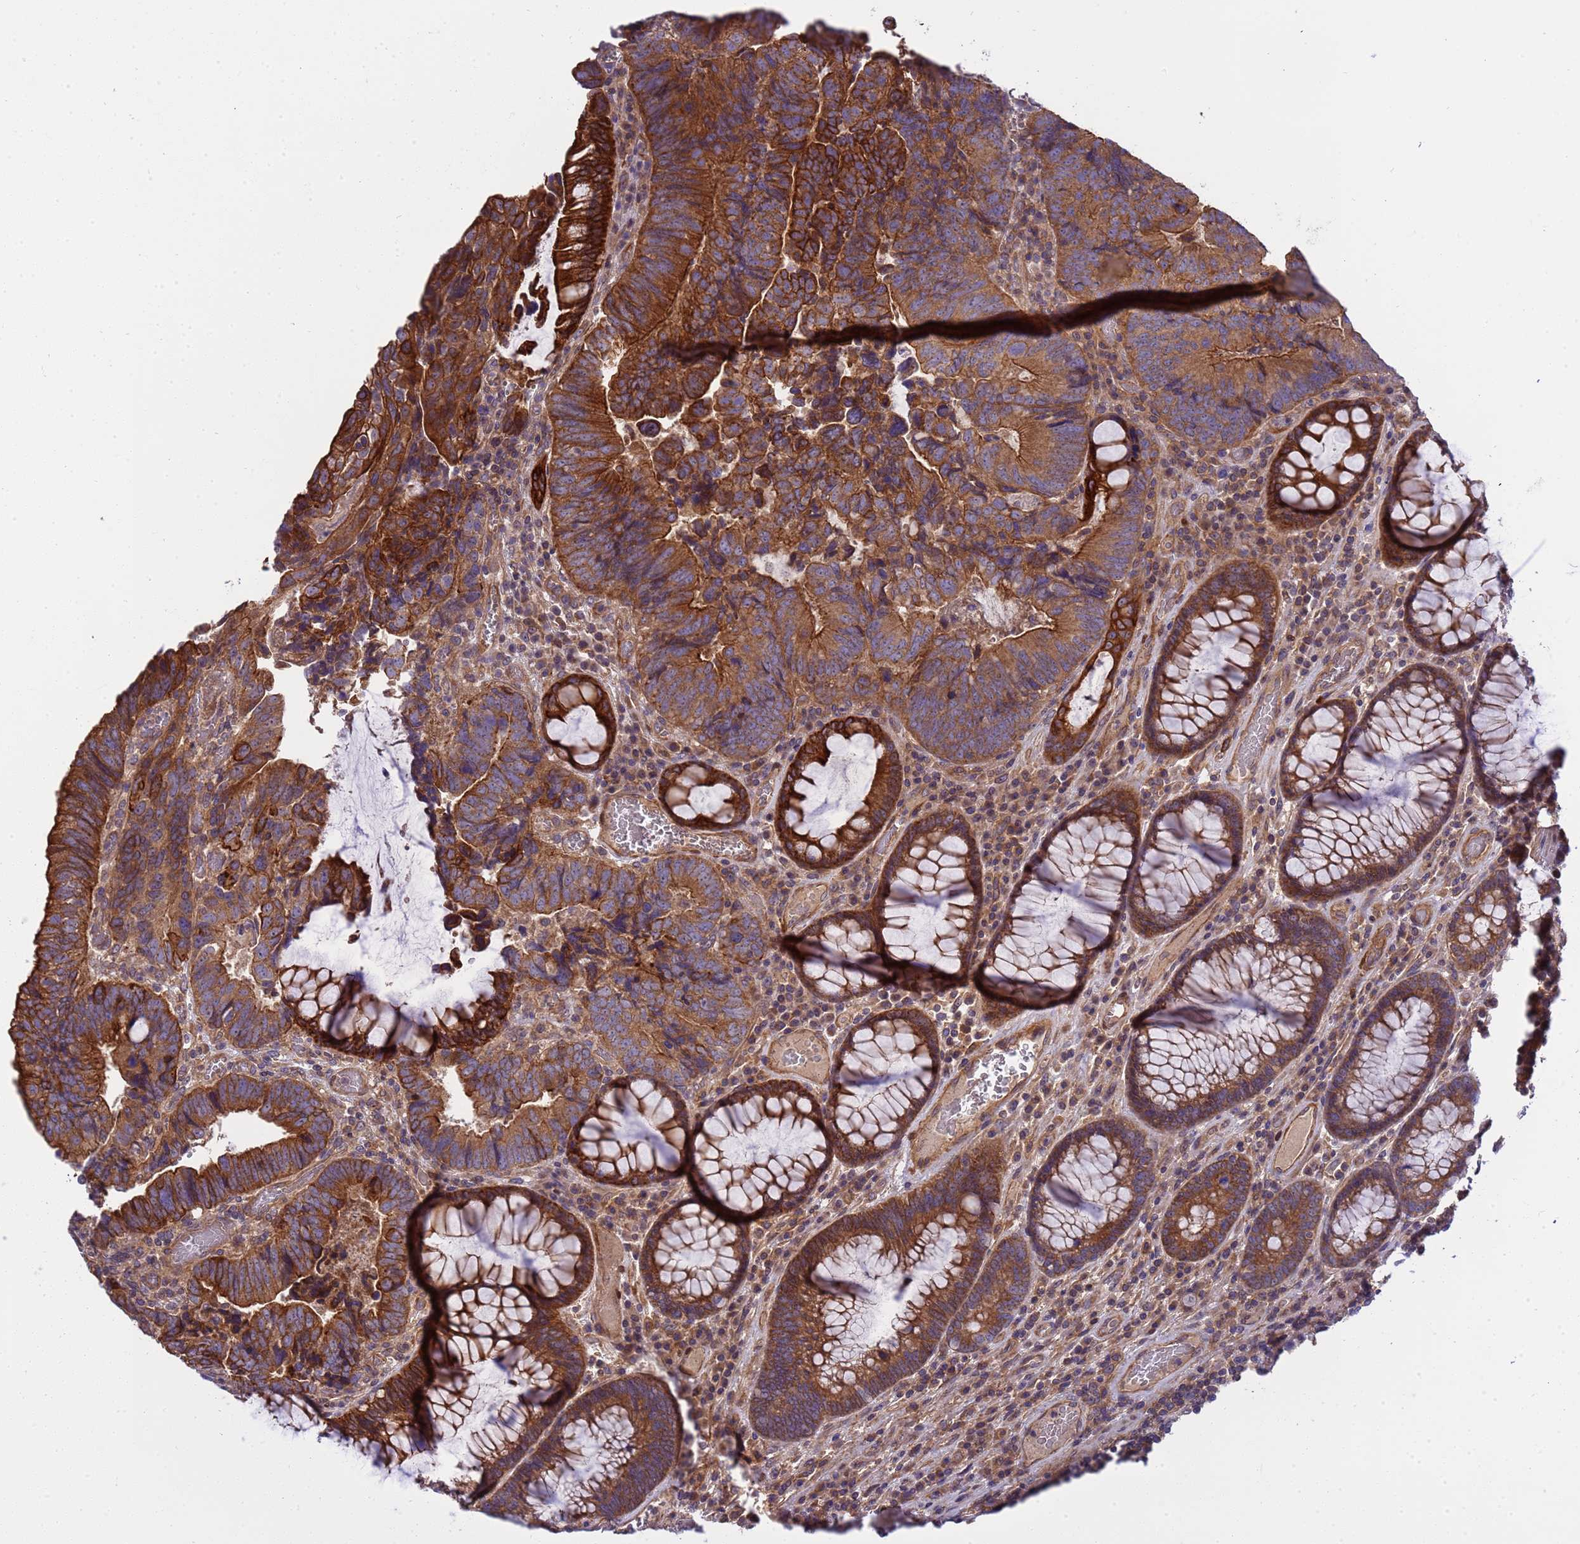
{"staining": {"intensity": "strong", "quantity": ">75%", "location": "cytoplasmic/membranous"}, "tissue": "colorectal cancer", "cell_type": "Tumor cells", "image_type": "cancer", "snomed": [{"axis": "morphology", "description": "Adenocarcinoma, NOS"}, {"axis": "topography", "description": "Colon"}], "caption": "Immunohistochemistry histopathology image of neoplastic tissue: human colorectal cancer (adenocarcinoma) stained using immunohistochemistry reveals high levels of strong protein expression localized specifically in the cytoplasmic/membranous of tumor cells, appearing as a cytoplasmic/membranous brown color.", "gene": "SMCO3", "patient": {"sex": "female", "age": 67}}